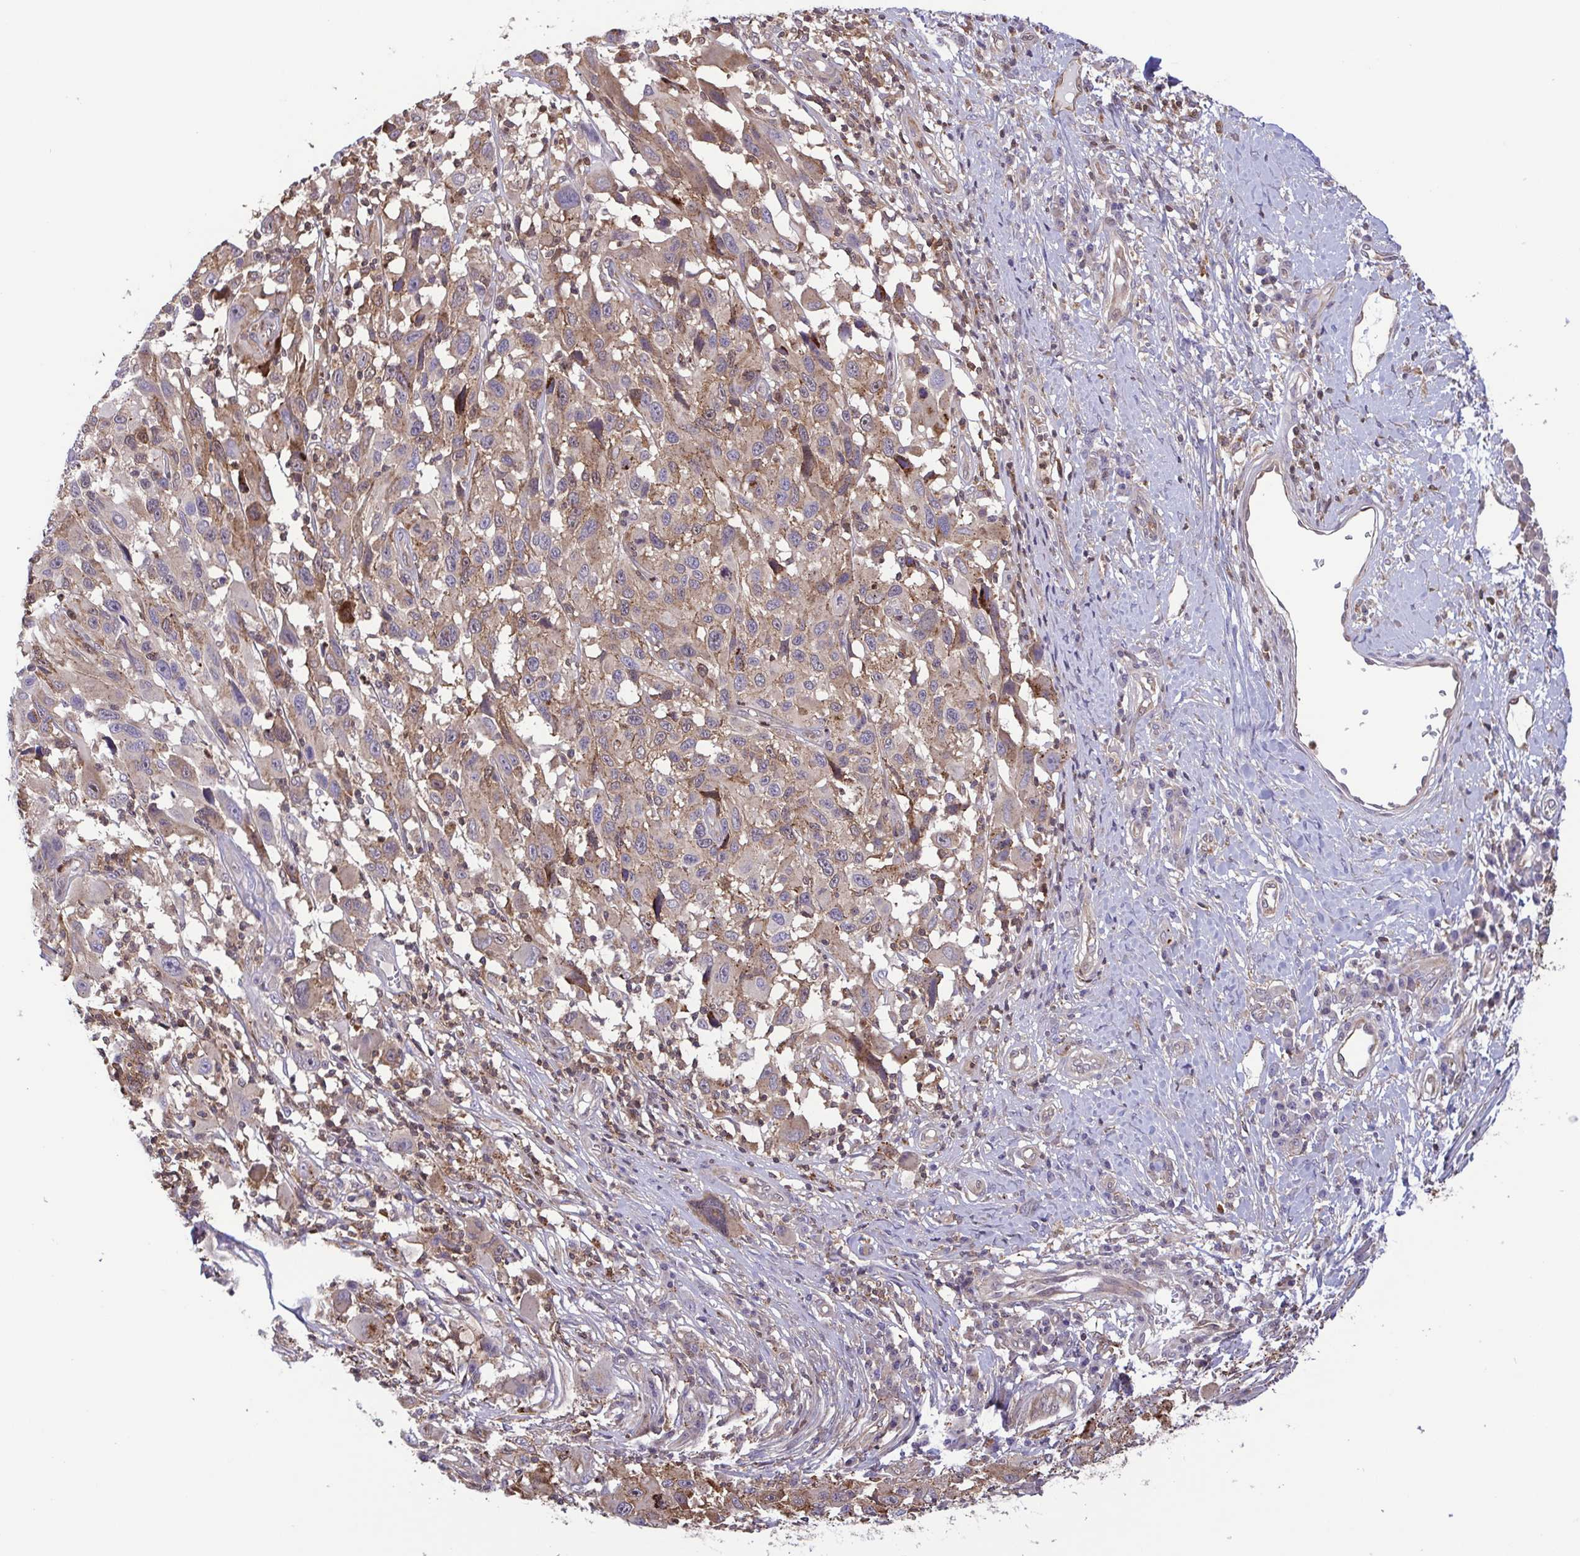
{"staining": {"intensity": "weak", "quantity": "25%-75%", "location": "cytoplasmic/membranous"}, "tissue": "melanoma", "cell_type": "Tumor cells", "image_type": "cancer", "snomed": [{"axis": "morphology", "description": "Malignant melanoma, NOS"}, {"axis": "topography", "description": "Skin"}], "caption": "Immunohistochemical staining of human melanoma displays low levels of weak cytoplasmic/membranous protein positivity in approximately 25%-75% of tumor cells.", "gene": "CHMP1B", "patient": {"sex": "male", "age": 53}}